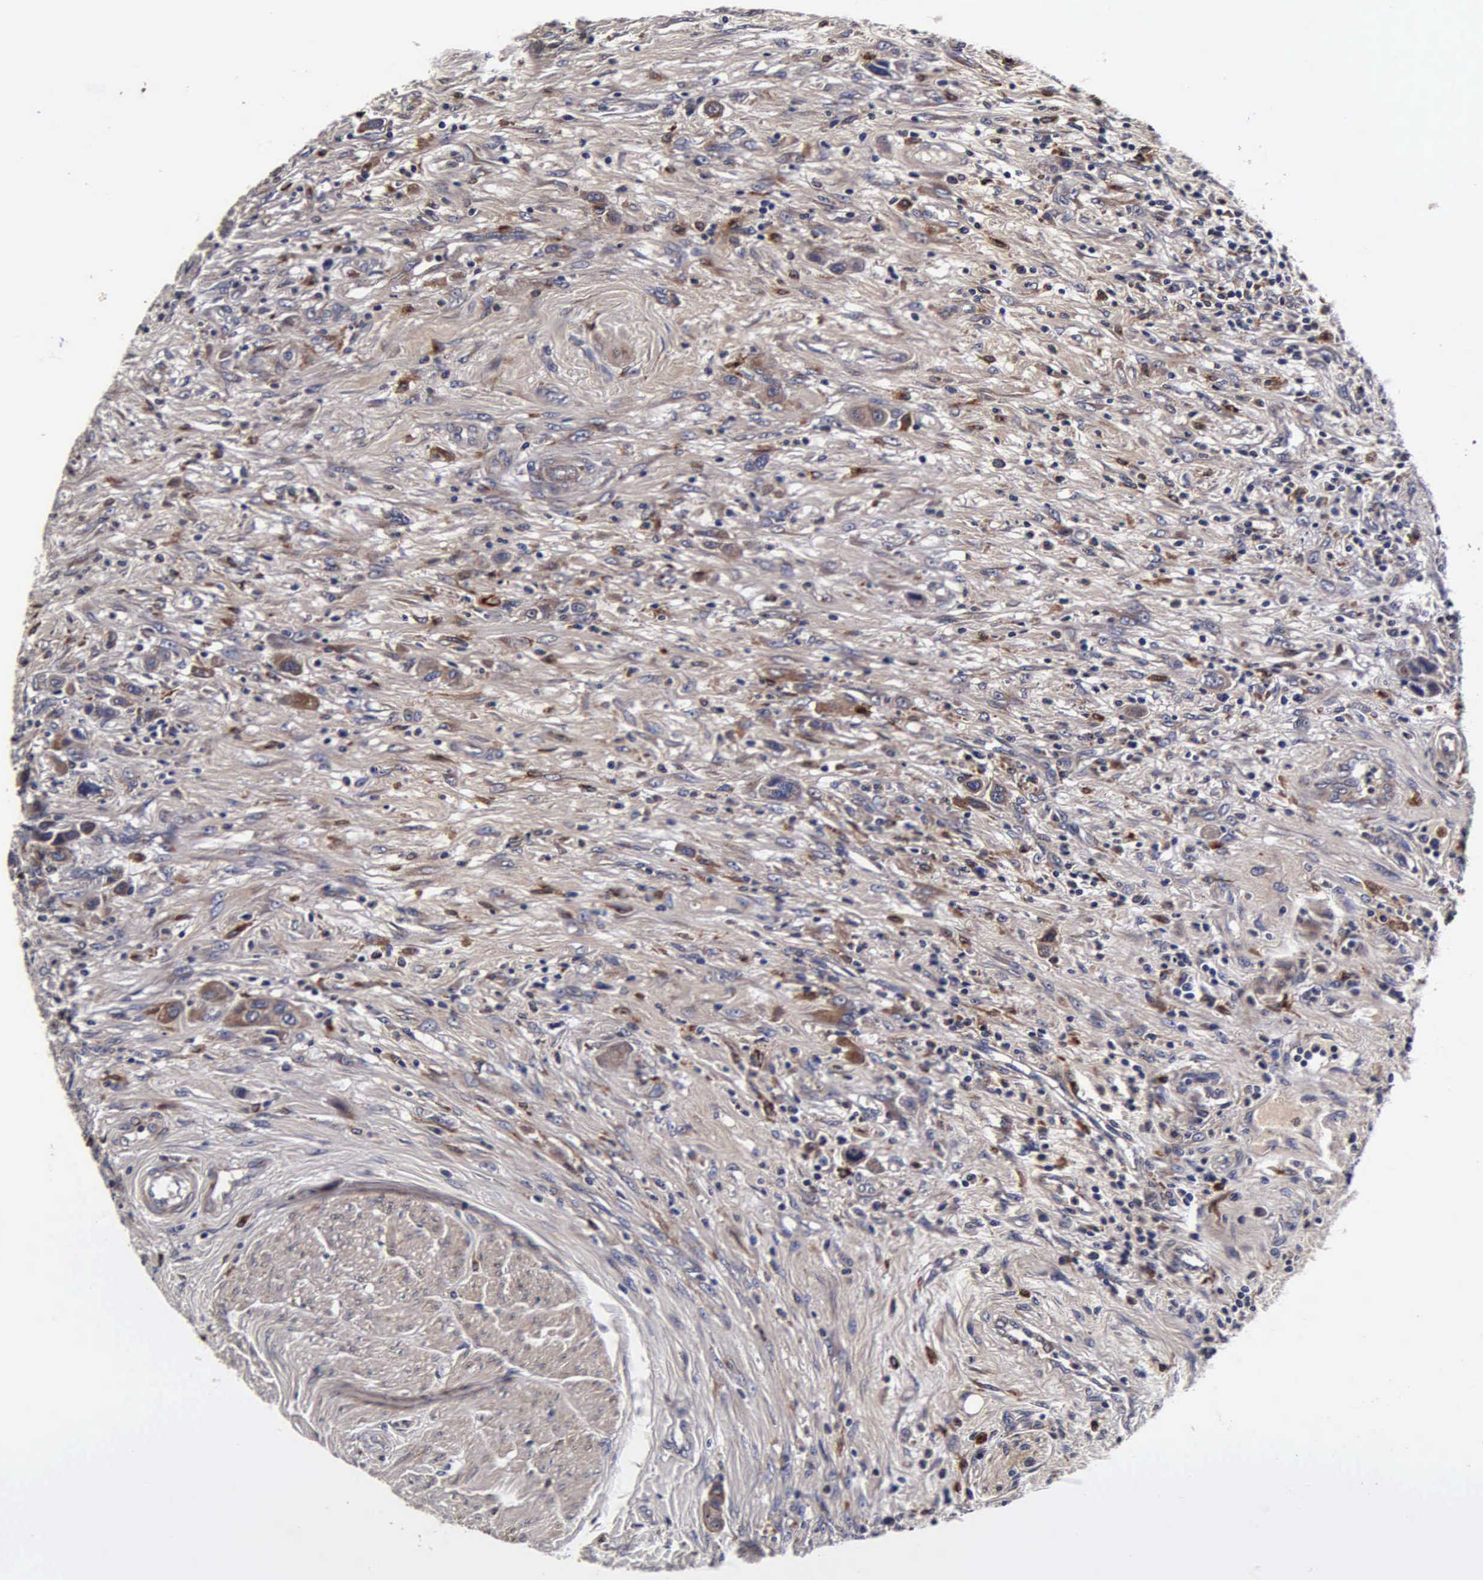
{"staining": {"intensity": "weak", "quantity": ">75%", "location": "cytoplasmic/membranous"}, "tissue": "urothelial cancer", "cell_type": "Tumor cells", "image_type": "cancer", "snomed": [{"axis": "morphology", "description": "Urothelial carcinoma, High grade"}, {"axis": "topography", "description": "Urinary bladder"}], "caption": "Immunohistochemistry histopathology image of neoplastic tissue: urothelial cancer stained using immunohistochemistry reveals low levels of weak protein expression localized specifically in the cytoplasmic/membranous of tumor cells, appearing as a cytoplasmic/membranous brown color.", "gene": "CST3", "patient": {"sex": "male", "age": 50}}